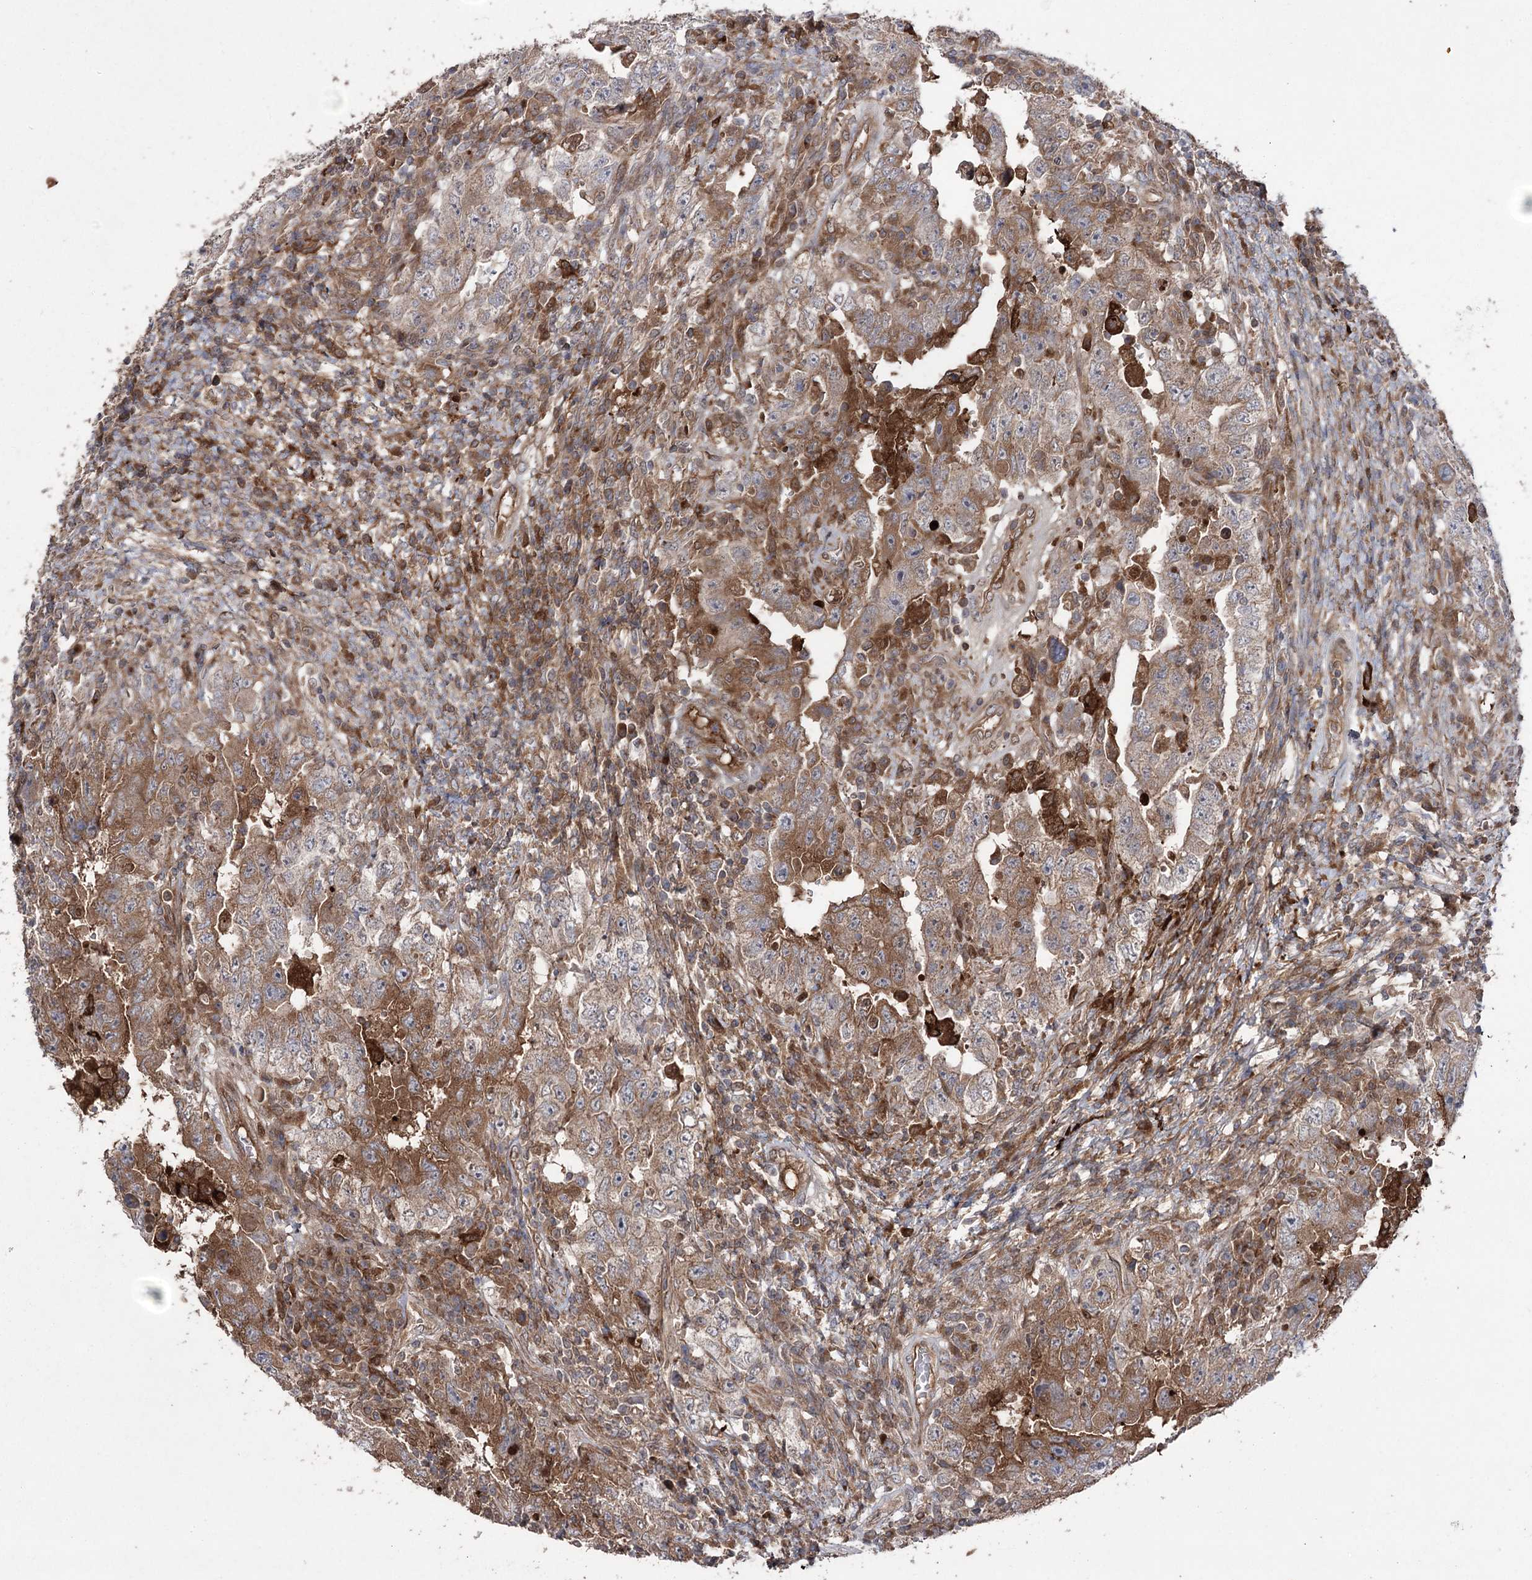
{"staining": {"intensity": "moderate", "quantity": ">75%", "location": "cytoplasmic/membranous"}, "tissue": "testis cancer", "cell_type": "Tumor cells", "image_type": "cancer", "snomed": [{"axis": "morphology", "description": "Carcinoma, Embryonal, NOS"}, {"axis": "topography", "description": "Testis"}], "caption": "A medium amount of moderate cytoplasmic/membranous positivity is present in approximately >75% of tumor cells in testis cancer tissue.", "gene": "OTUD1", "patient": {"sex": "male", "age": 26}}